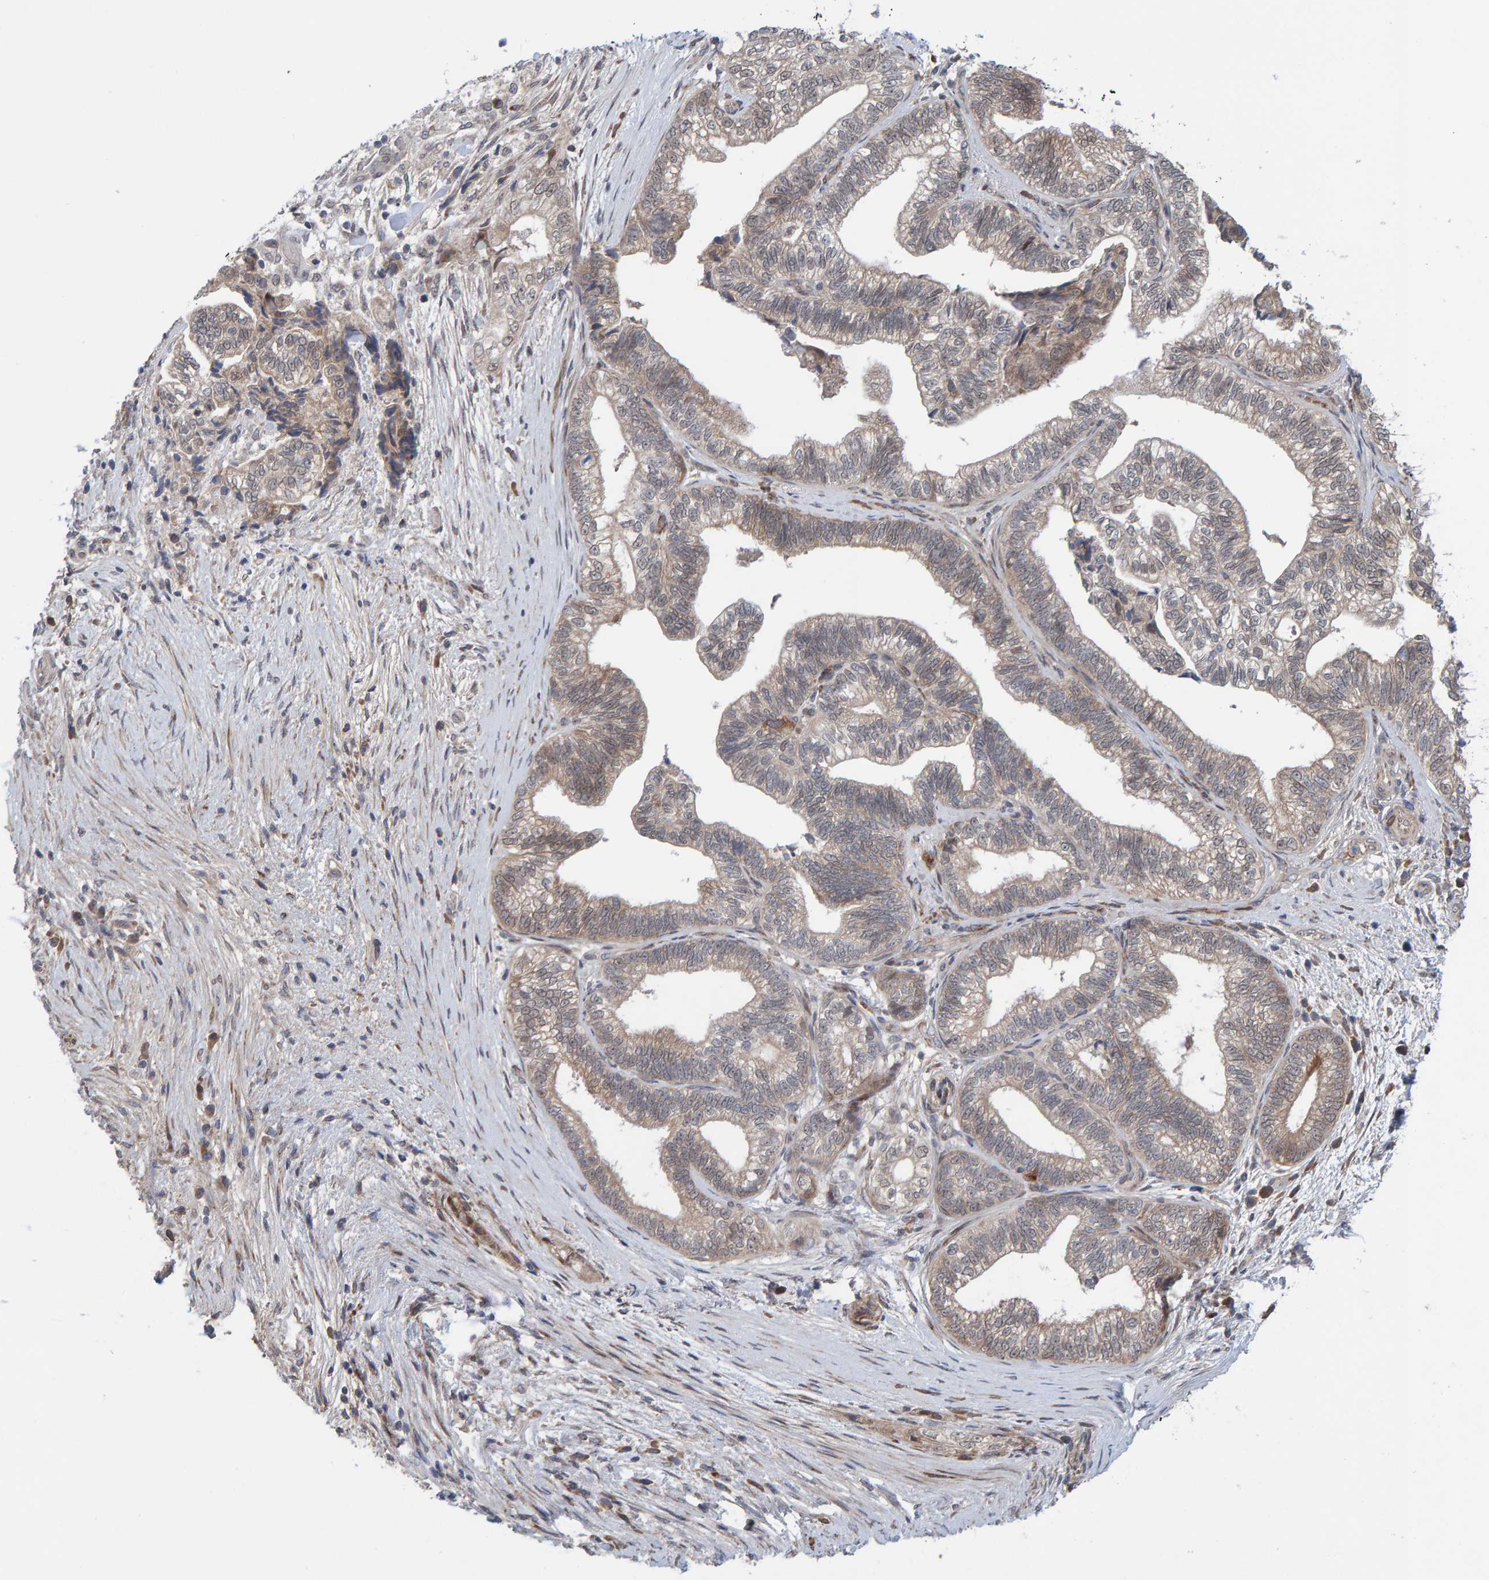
{"staining": {"intensity": "weak", "quantity": "<25%", "location": "cytoplasmic/membranous"}, "tissue": "pancreatic cancer", "cell_type": "Tumor cells", "image_type": "cancer", "snomed": [{"axis": "morphology", "description": "Adenocarcinoma, NOS"}, {"axis": "topography", "description": "Pancreas"}], "caption": "High magnification brightfield microscopy of pancreatic cancer (adenocarcinoma) stained with DAB (brown) and counterstained with hematoxylin (blue): tumor cells show no significant staining.", "gene": "MFSD6L", "patient": {"sex": "male", "age": 72}}